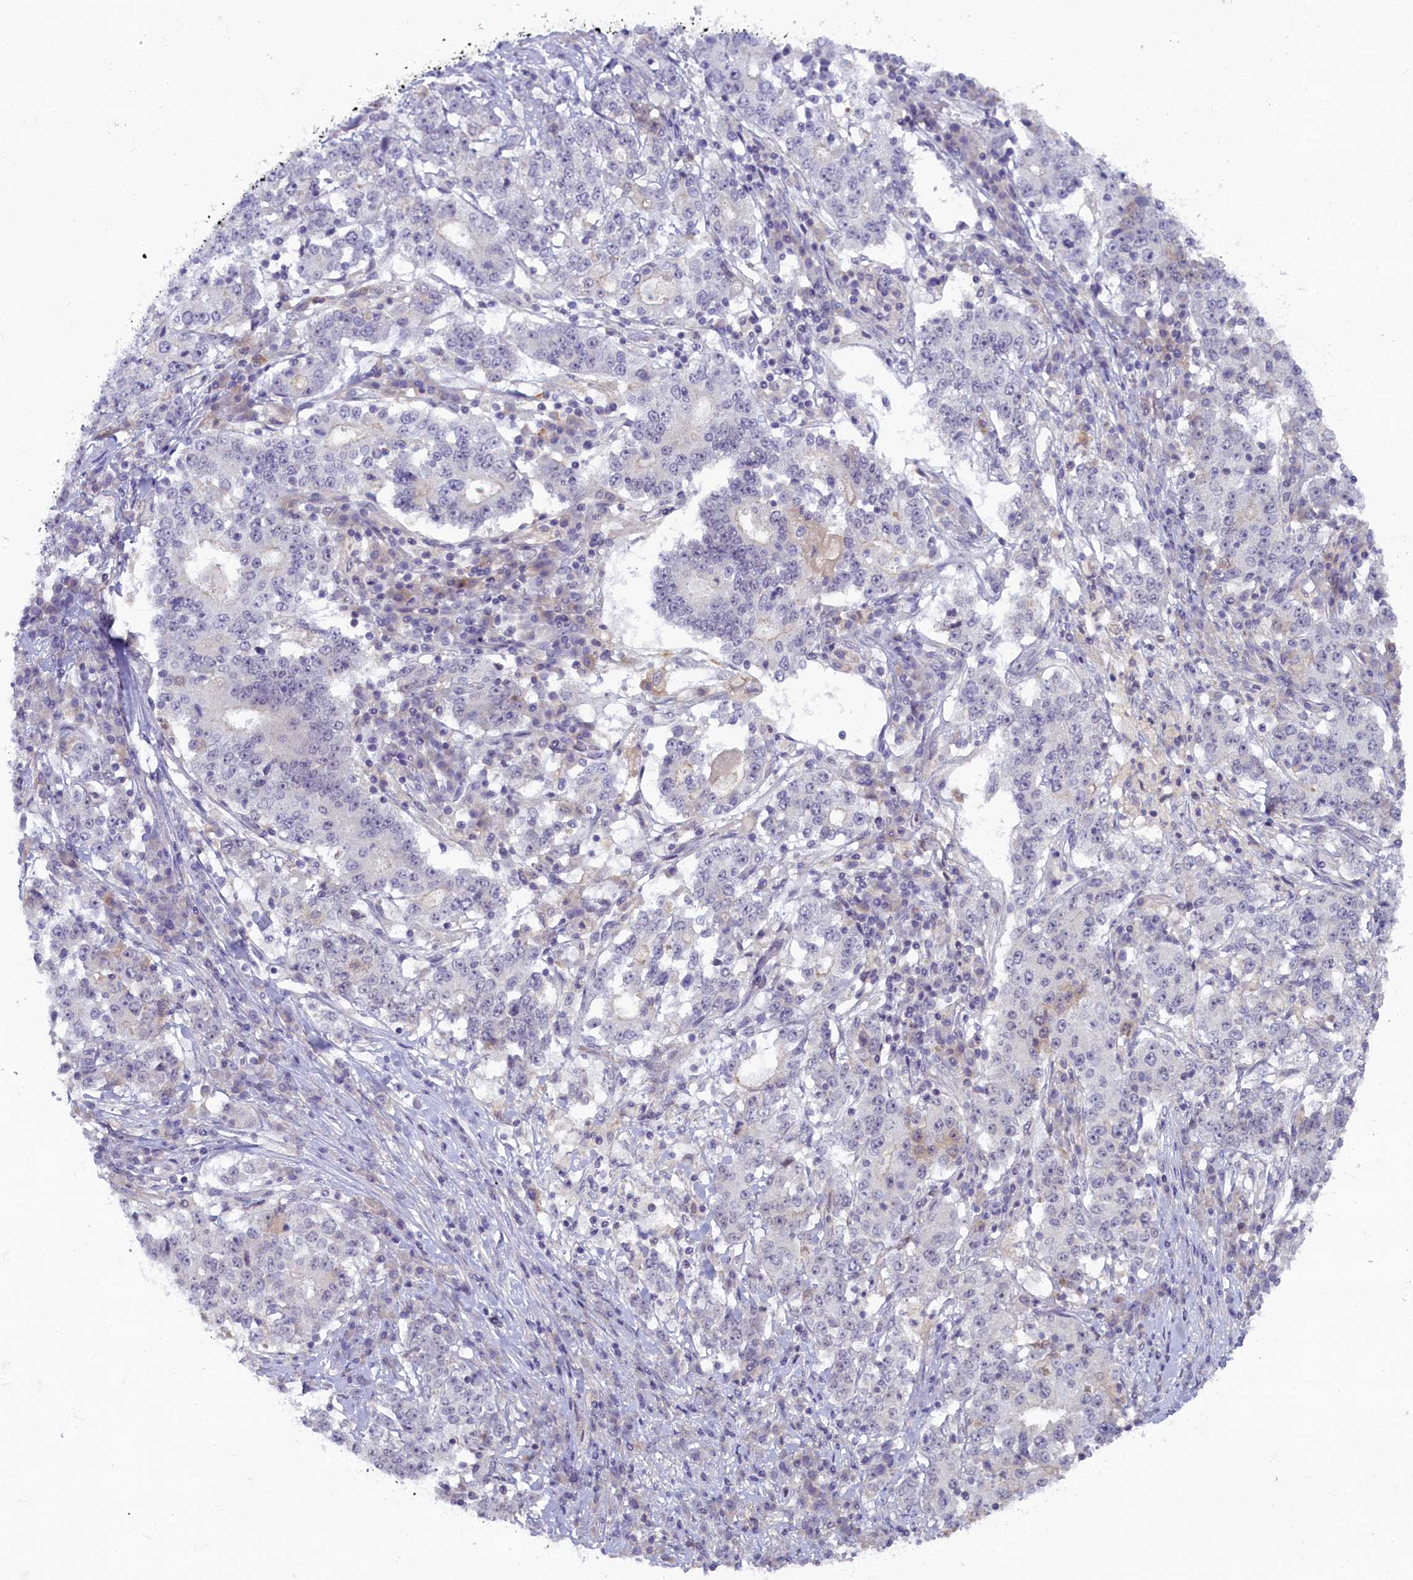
{"staining": {"intensity": "negative", "quantity": "none", "location": "none"}, "tissue": "stomach cancer", "cell_type": "Tumor cells", "image_type": "cancer", "snomed": [{"axis": "morphology", "description": "Adenocarcinoma, NOS"}, {"axis": "topography", "description": "Stomach"}], "caption": "Histopathology image shows no significant protein positivity in tumor cells of stomach cancer.", "gene": "CRAMP1", "patient": {"sex": "male", "age": 59}}